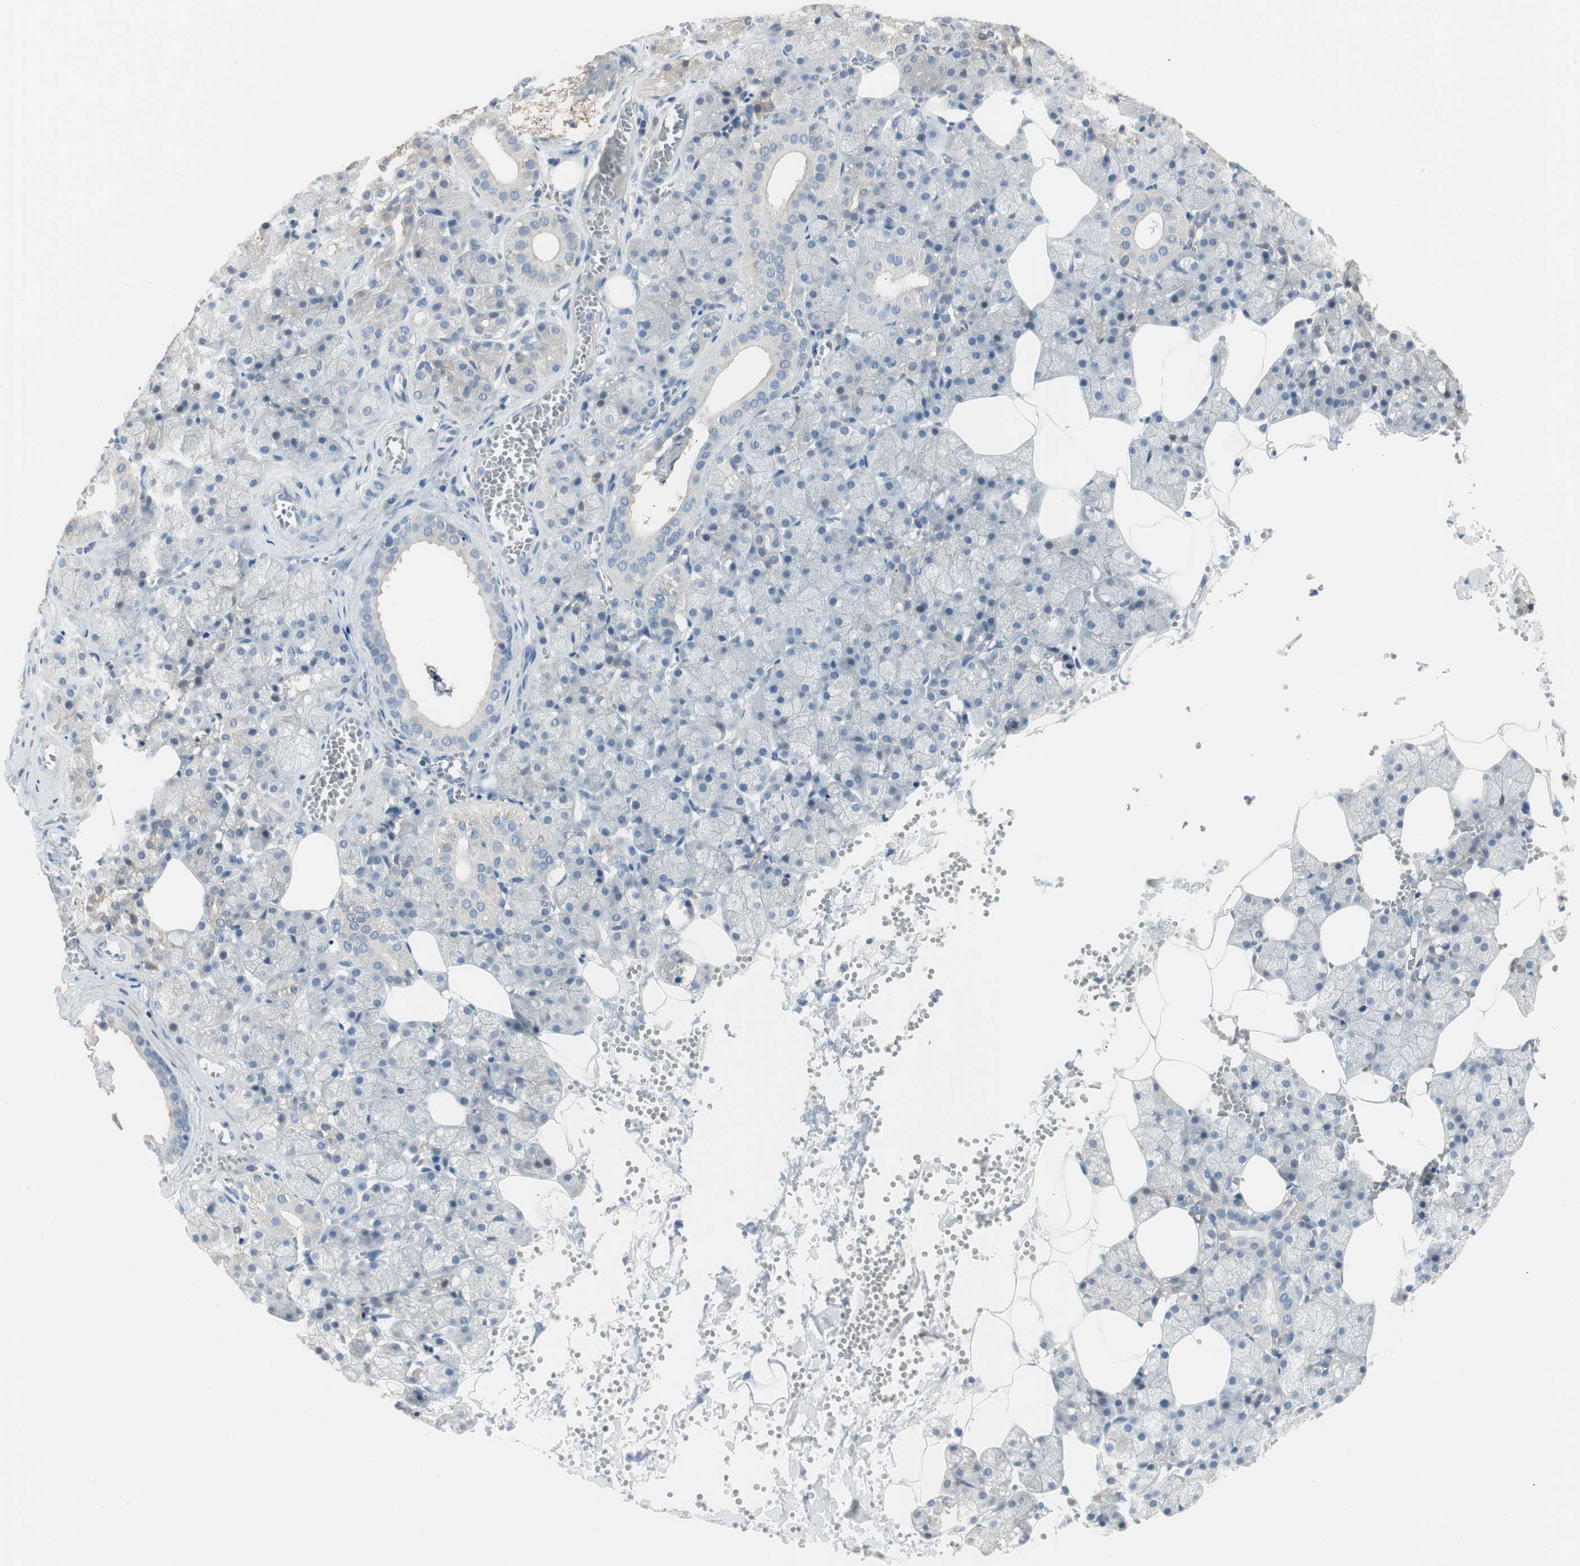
{"staining": {"intensity": "negative", "quantity": "none", "location": "none"}, "tissue": "salivary gland", "cell_type": "Glandular cells", "image_type": "normal", "snomed": [{"axis": "morphology", "description": "Normal tissue, NOS"}, {"axis": "topography", "description": "Salivary gland"}], "caption": "This is an immunohistochemistry micrograph of normal human salivary gland. There is no positivity in glandular cells.", "gene": "SPINK4", "patient": {"sex": "male", "age": 62}}